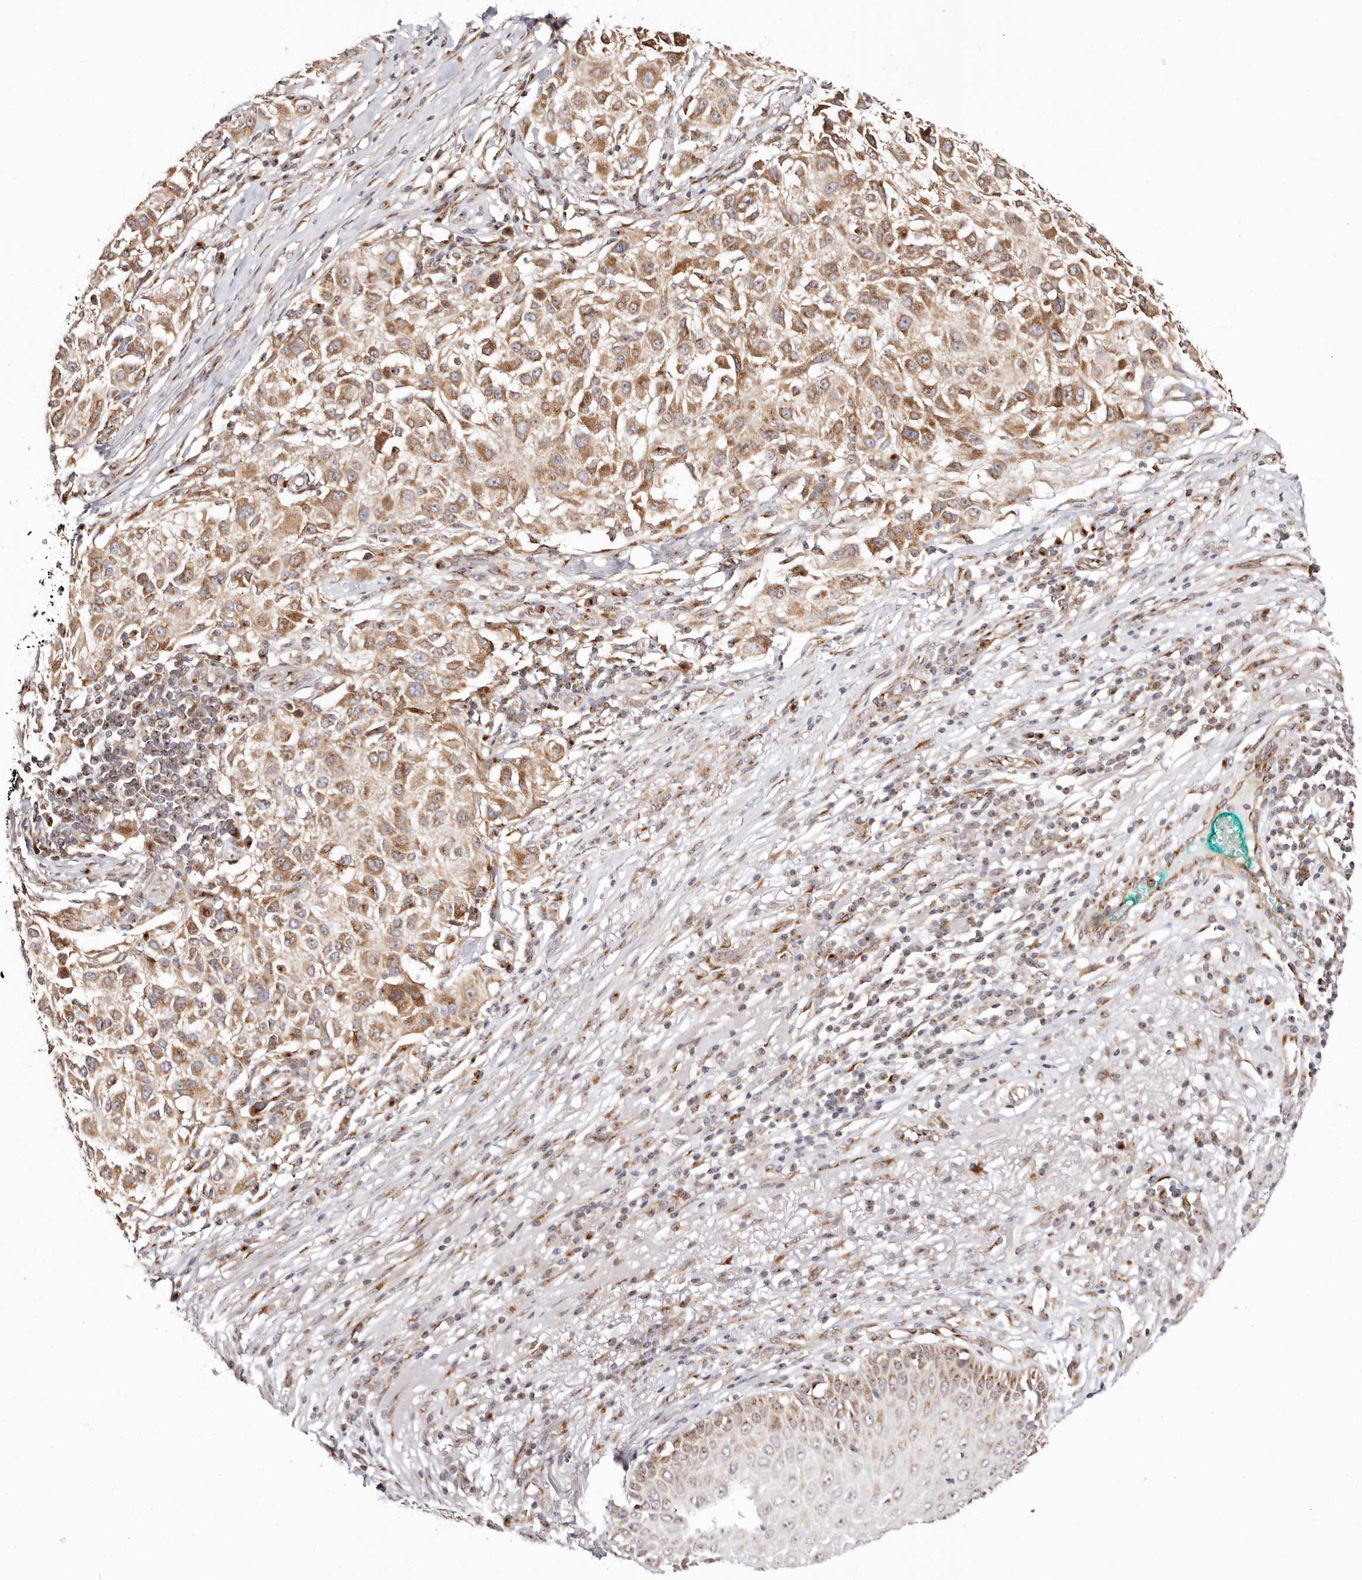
{"staining": {"intensity": "moderate", "quantity": ">75%", "location": "cytoplasmic/membranous"}, "tissue": "melanoma", "cell_type": "Tumor cells", "image_type": "cancer", "snomed": [{"axis": "morphology", "description": "Necrosis, NOS"}, {"axis": "morphology", "description": "Malignant melanoma, NOS"}, {"axis": "topography", "description": "Skin"}], "caption": "Immunohistochemistry (IHC) image of human malignant melanoma stained for a protein (brown), which demonstrates medium levels of moderate cytoplasmic/membranous positivity in about >75% of tumor cells.", "gene": "MAPK6", "patient": {"sex": "female", "age": 87}}